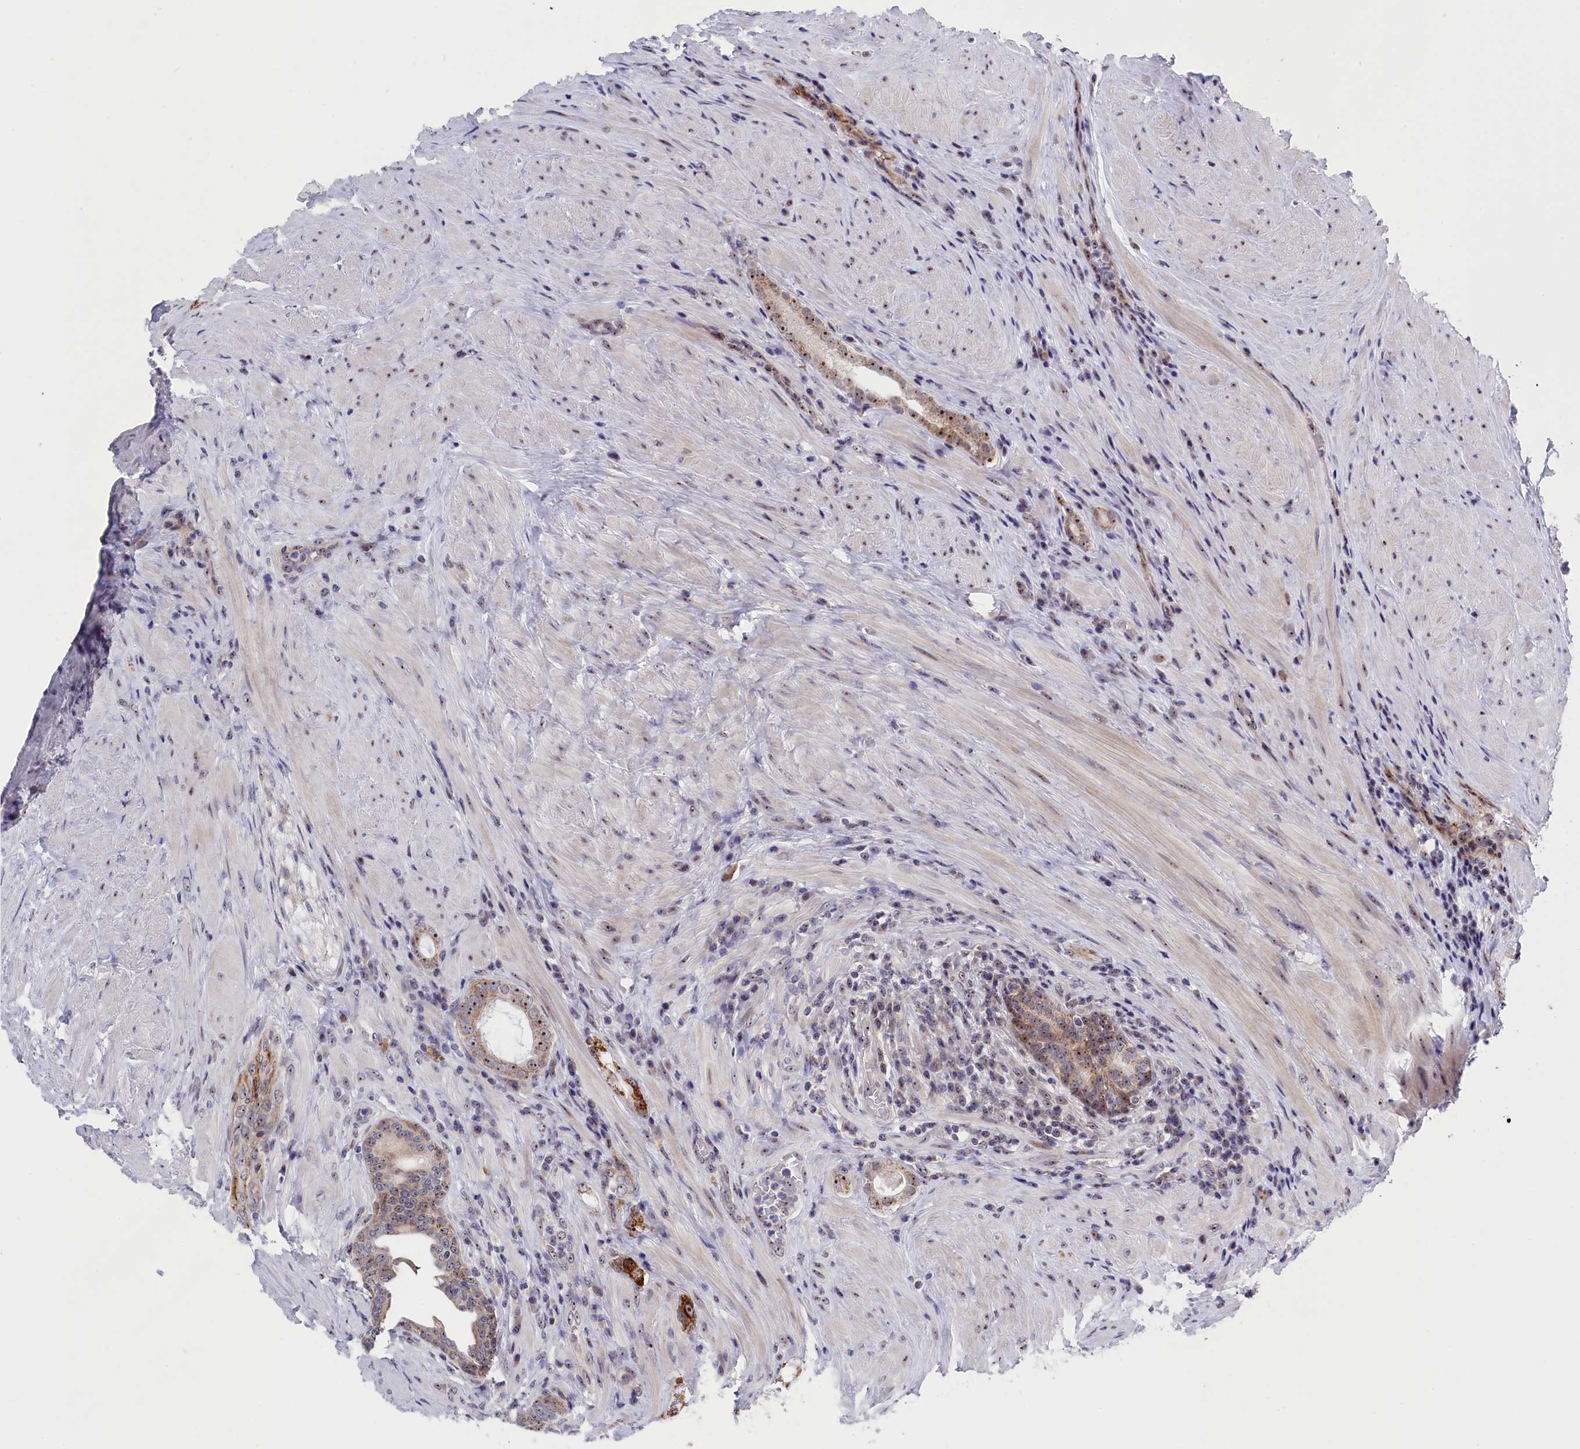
{"staining": {"intensity": "moderate", "quantity": ">75%", "location": "nuclear"}, "tissue": "prostate cancer", "cell_type": "Tumor cells", "image_type": "cancer", "snomed": [{"axis": "morphology", "description": "Adenocarcinoma, Low grade"}, {"axis": "topography", "description": "Prostate"}], "caption": "The immunohistochemical stain labels moderate nuclear staining in tumor cells of prostate cancer (adenocarcinoma (low-grade)) tissue.", "gene": "PPAN", "patient": {"sex": "male", "age": 68}}